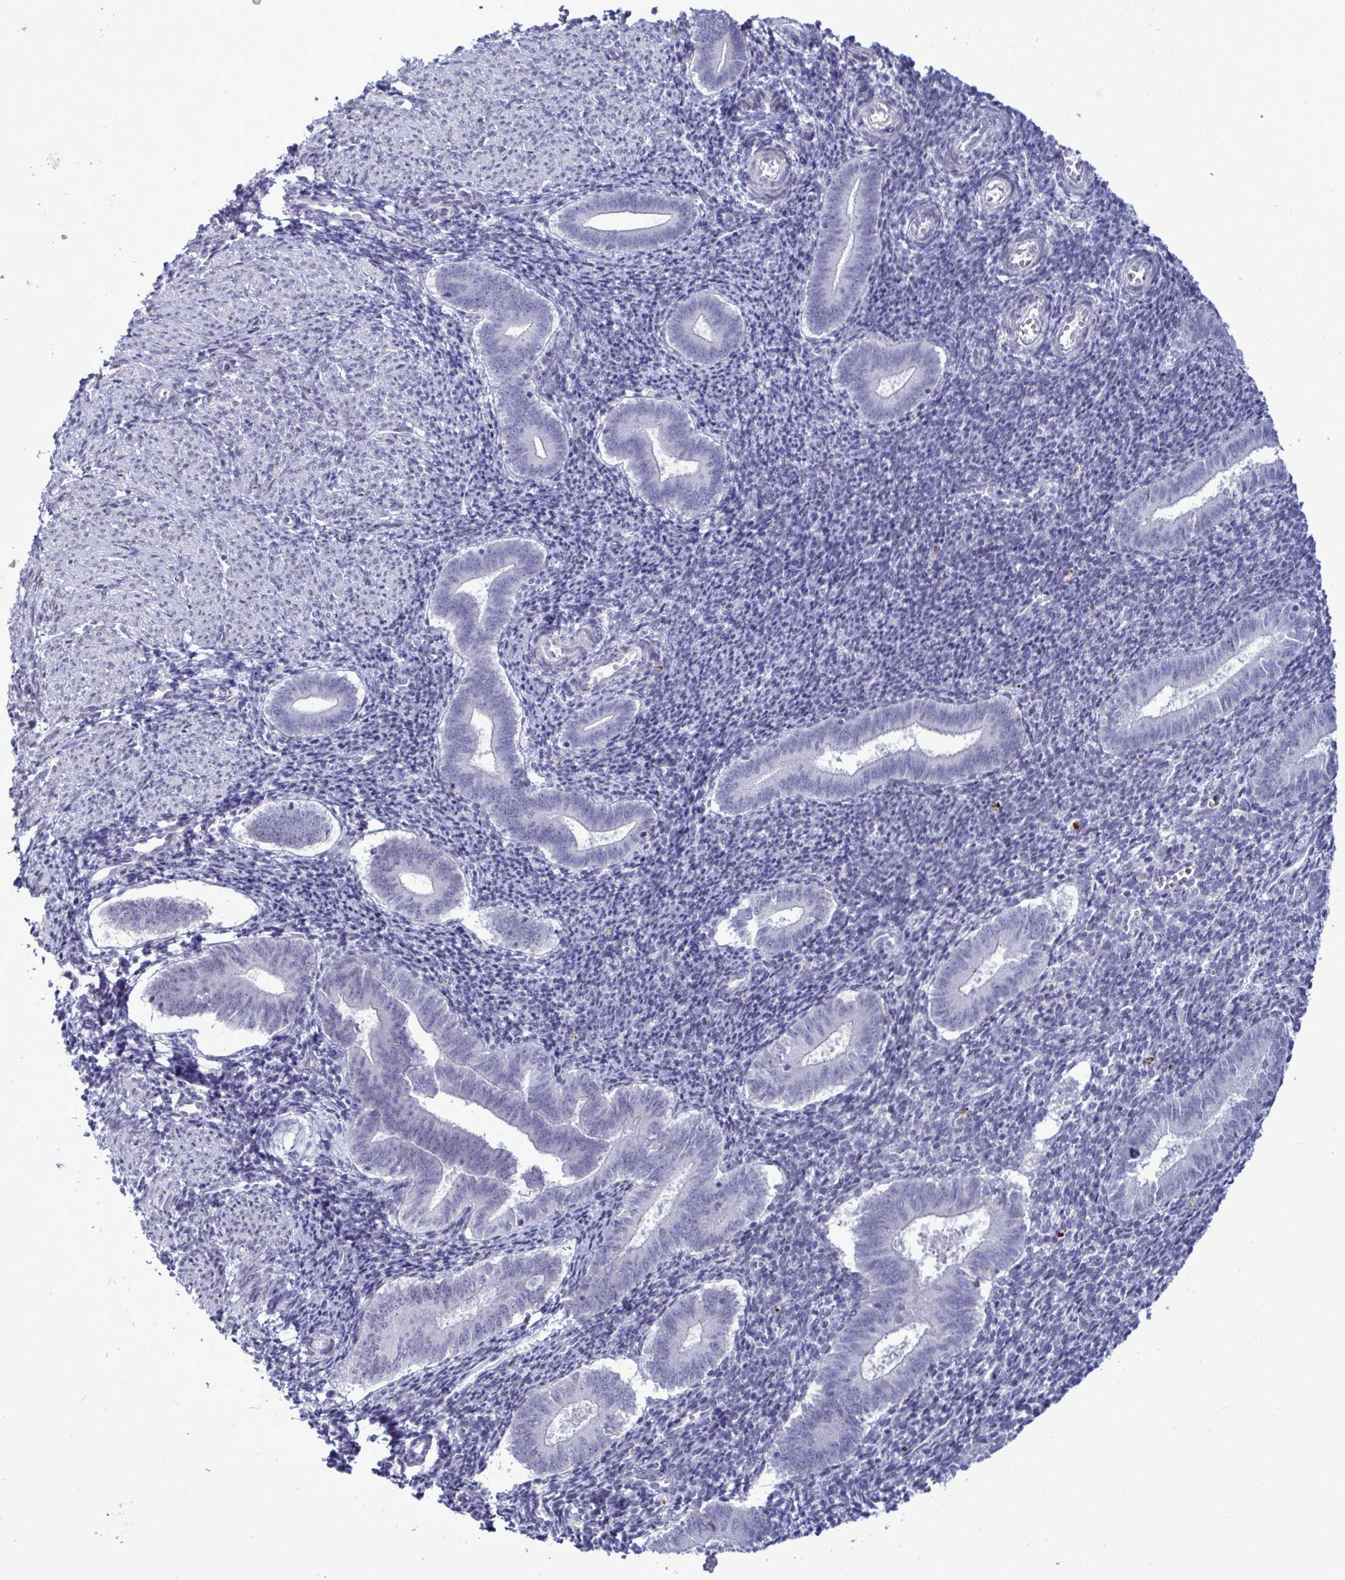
{"staining": {"intensity": "negative", "quantity": "none", "location": "none"}, "tissue": "endometrium", "cell_type": "Cells in endometrial stroma", "image_type": "normal", "snomed": [{"axis": "morphology", "description": "Normal tissue, NOS"}, {"axis": "topography", "description": "Endometrium"}], "caption": "Cells in endometrial stroma show no significant expression in normal endometrium.", "gene": "MFSD4A", "patient": {"sex": "female", "age": 25}}